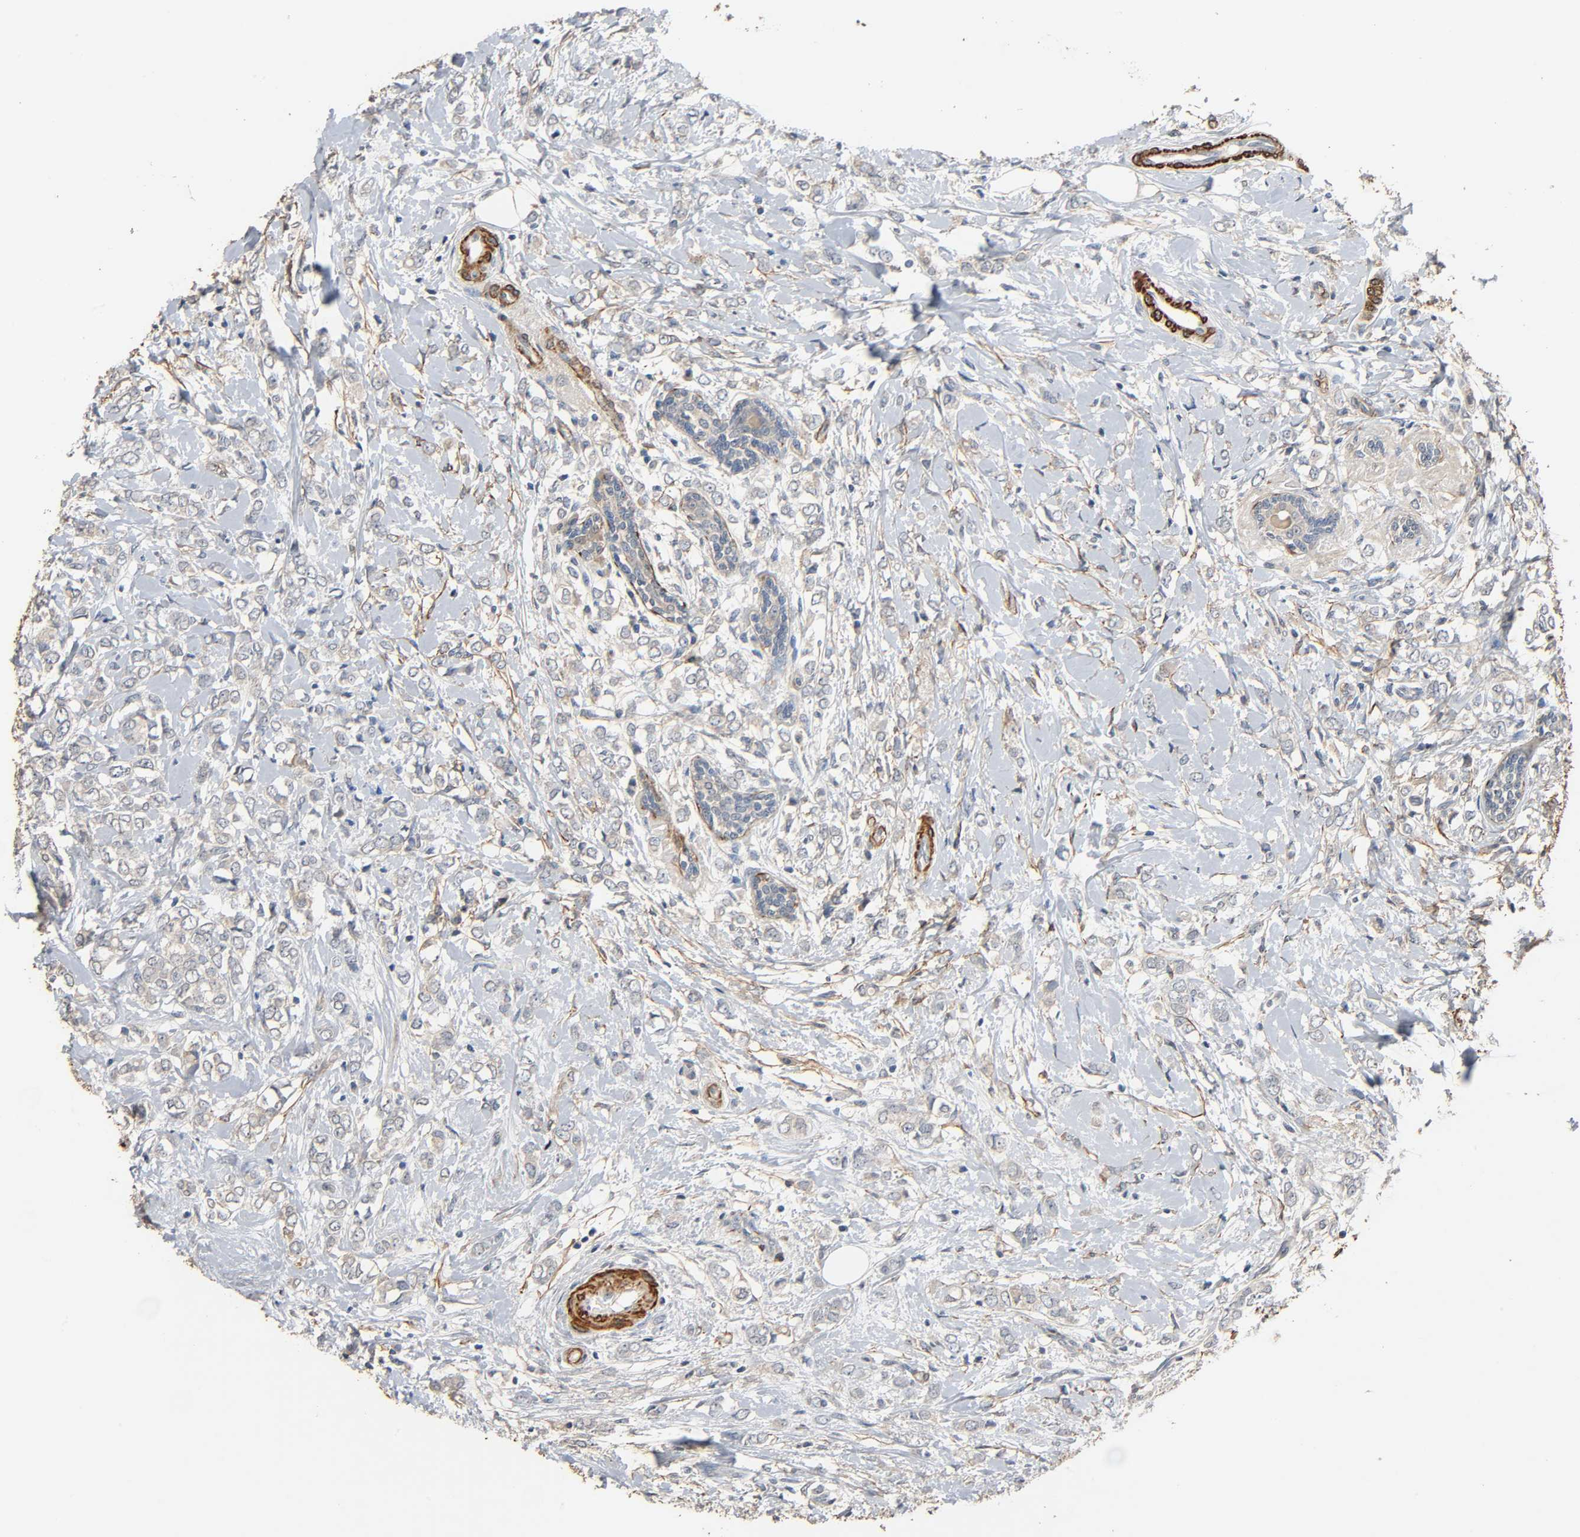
{"staining": {"intensity": "weak", "quantity": "25%-75%", "location": "cytoplasmic/membranous"}, "tissue": "breast cancer", "cell_type": "Tumor cells", "image_type": "cancer", "snomed": [{"axis": "morphology", "description": "Normal tissue, NOS"}, {"axis": "morphology", "description": "Lobular carcinoma"}, {"axis": "topography", "description": "Breast"}], "caption": "A photomicrograph of breast cancer (lobular carcinoma) stained for a protein exhibits weak cytoplasmic/membranous brown staining in tumor cells.", "gene": "GSTA3", "patient": {"sex": "female", "age": 47}}